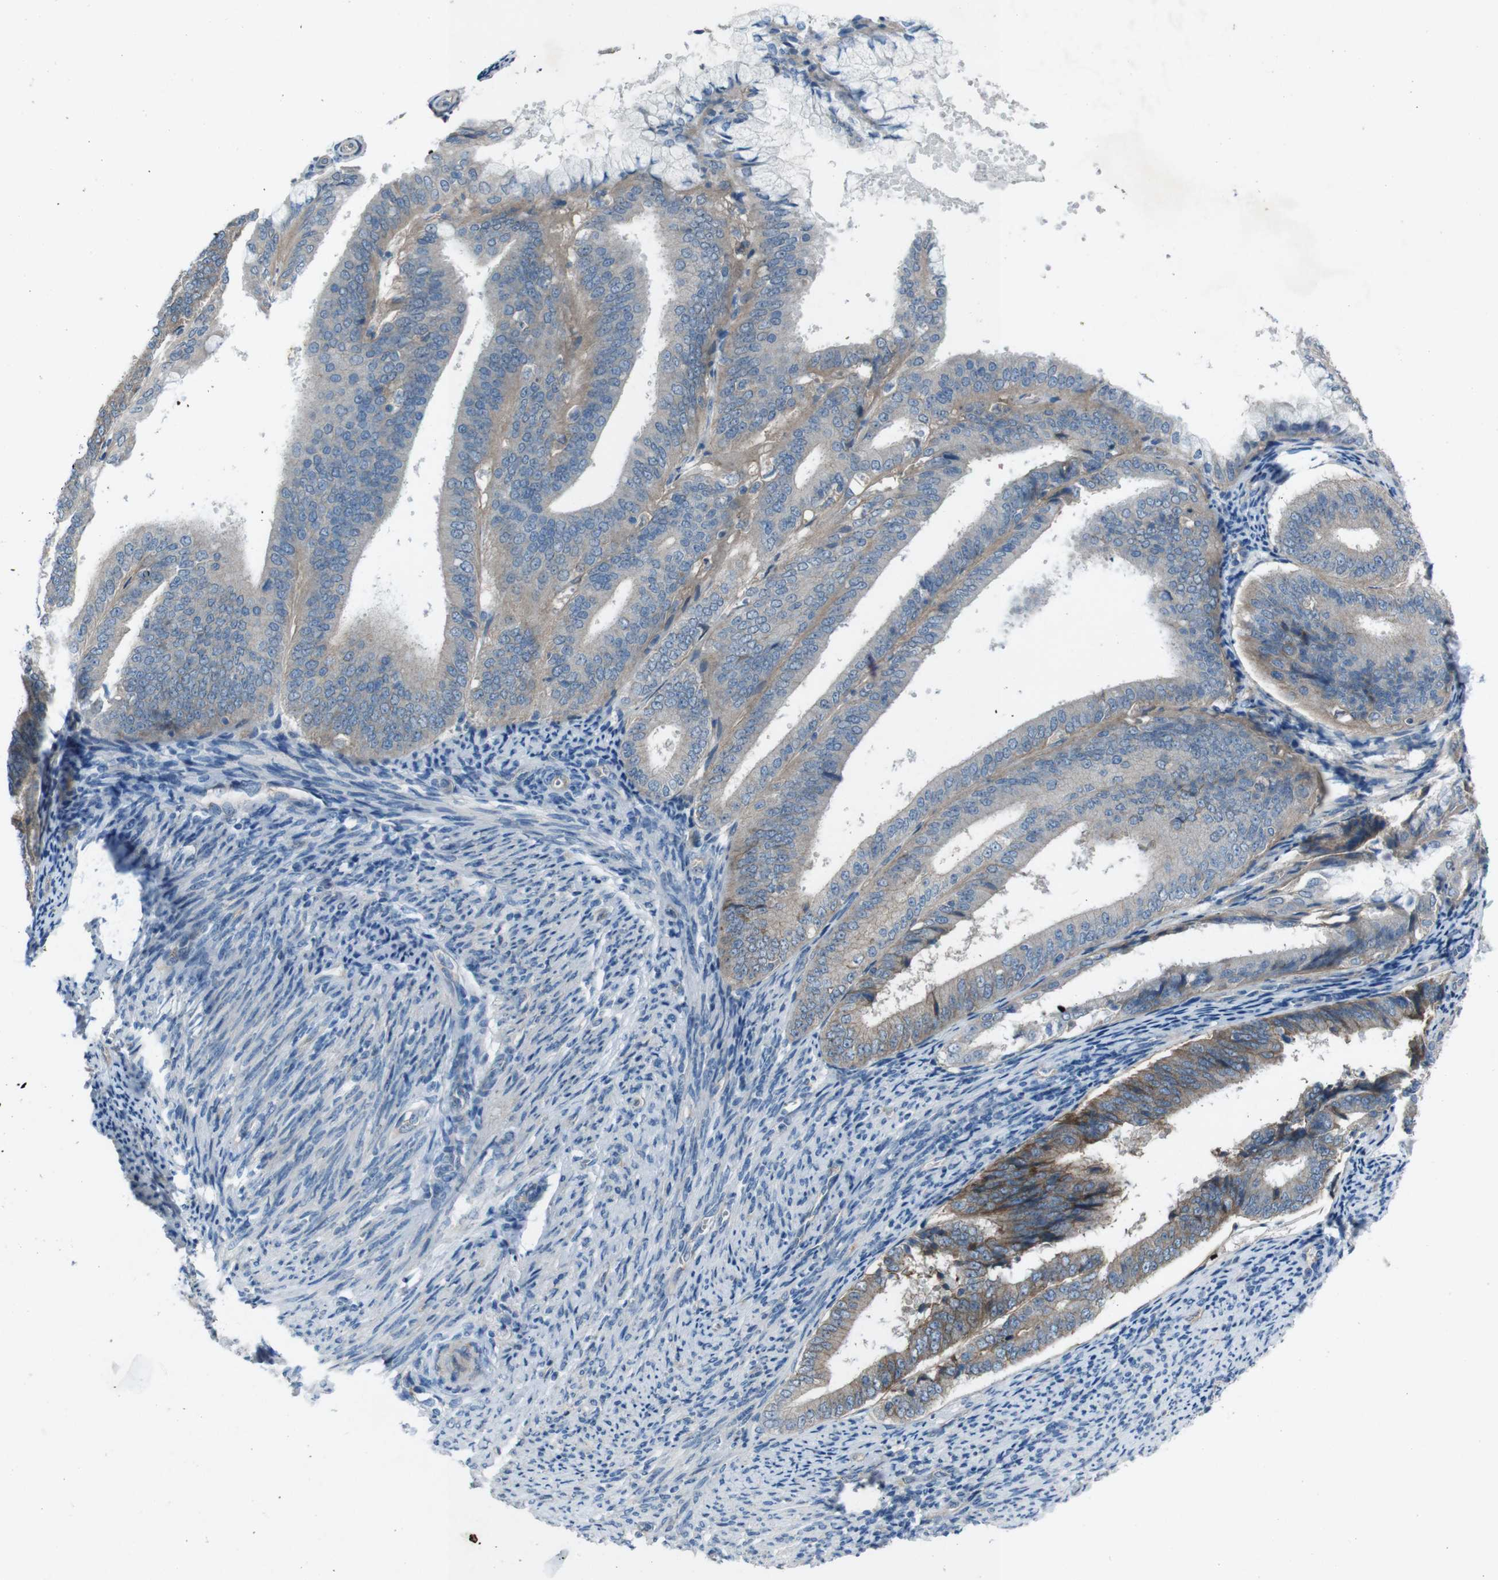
{"staining": {"intensity": "weak", "quantity": "<25%", "location": "cytoplasmic/membranous"}, "tissue": "endometrial cancer", "cell_type": "Tumor cells", "image_type": "cancer", "snomed": [{"axis": "morphology", "description": "Adenocarcinoma, NOS"}, {"axis": "topography", "description": "Endometrium"}], "caption": "DAB (3,3'-diaminobenzidine) immunohistochemical staining of human endometrial cancer (adenocarcinoma) reveals no significant staining in tumor cells.", "gene": "PVR", "patient": {"sex": "female", "age": 63}}